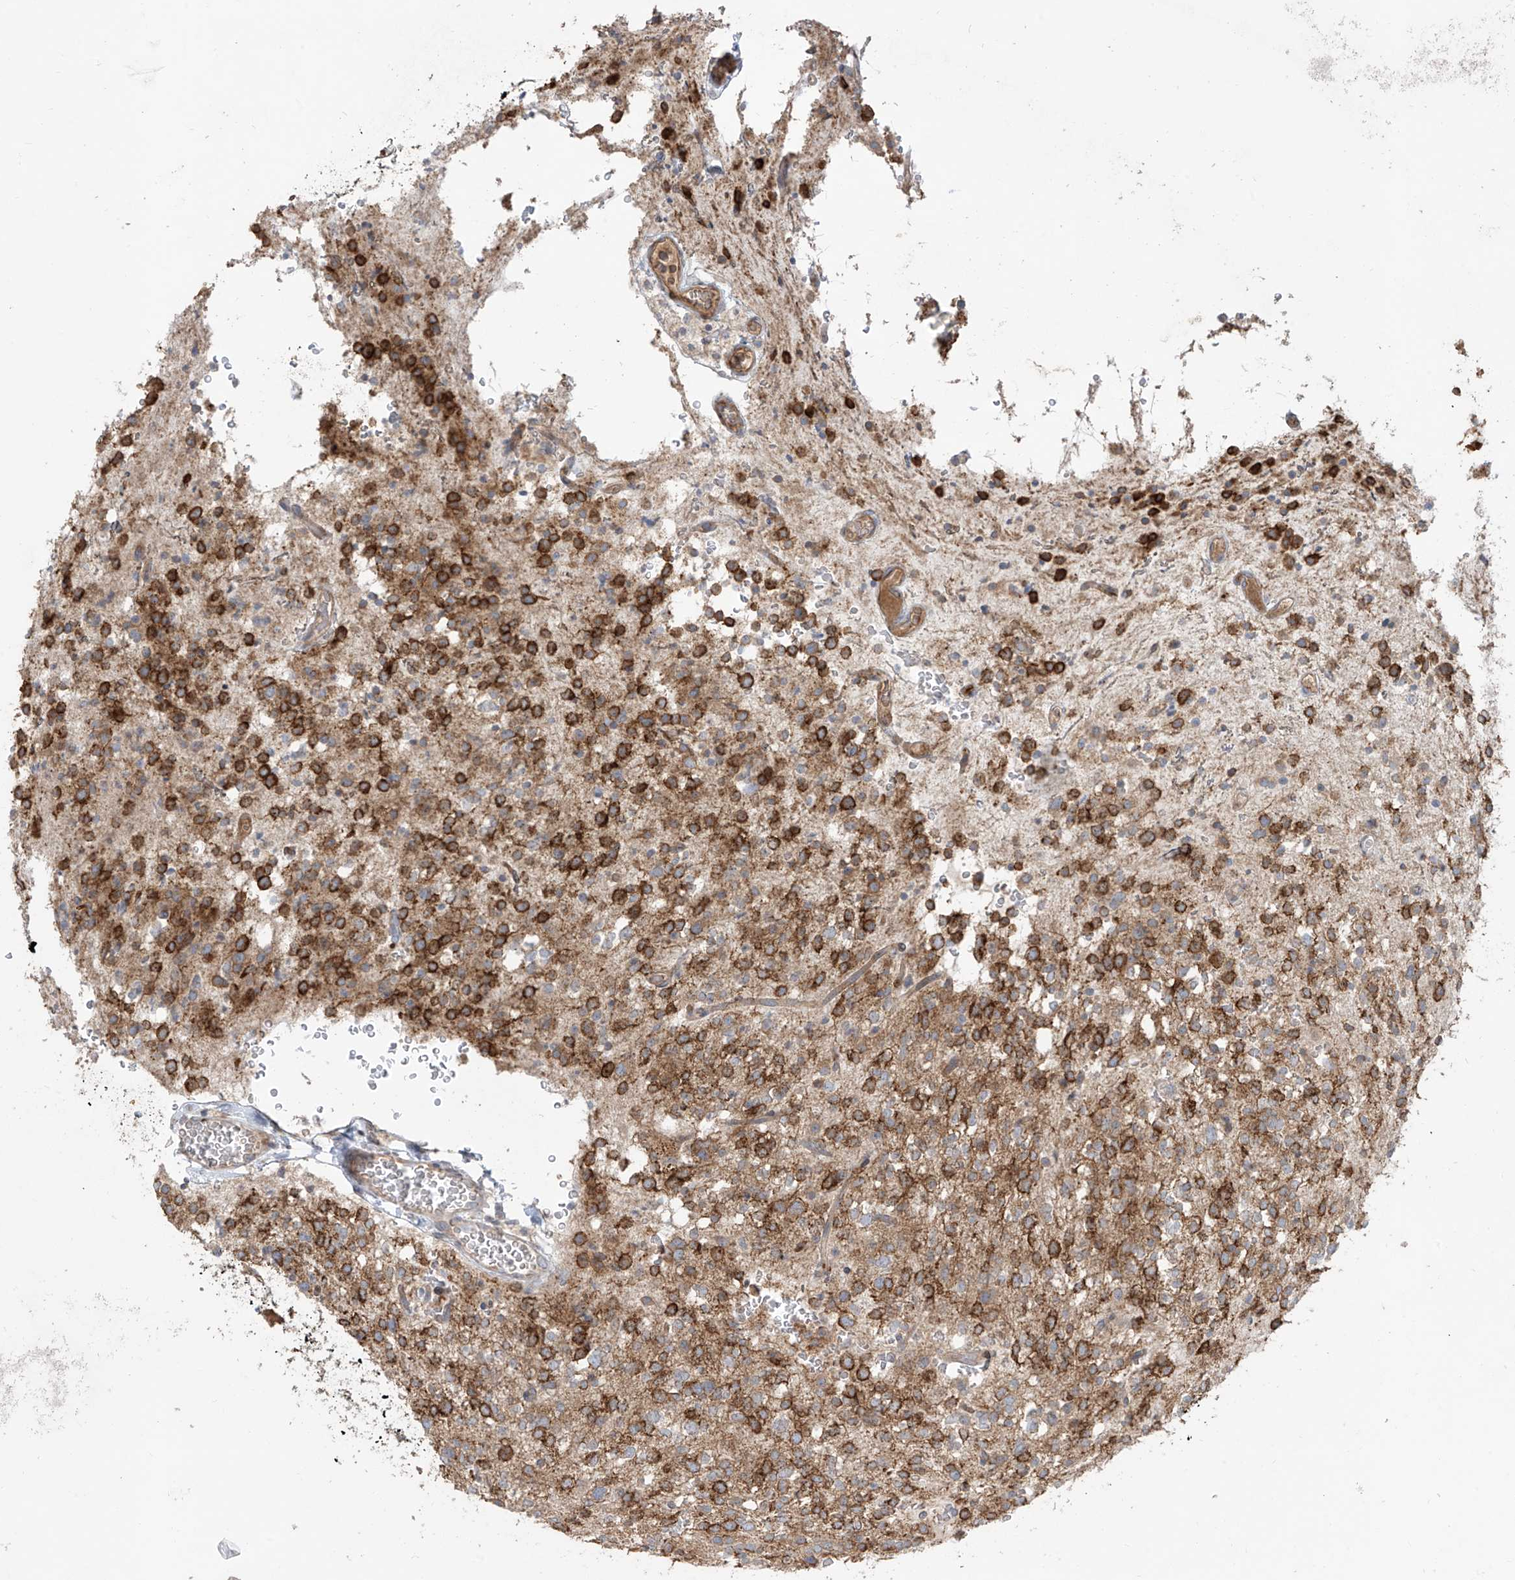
{"staining": {"intensity": "moderate", "quantity": ">75%", "location": "cytoplasmic/membranous"}, "tissue": "glioma", "cell_type": "Tumor cells", "image_type": "cancer", "snomed": [{"axis": "morphology", "description": "Glioma, malignant, High grade"}, {"axis": "topography", "description": "Brain"}], "caption": "Immunohistochemical staining of glioma exhibits medium levels of moderate cytoplasmic/membranous staining in approximately >75% of tumor cells.", "gene": "ABTB1", "patient": {"sex": "male", "age": 34}}